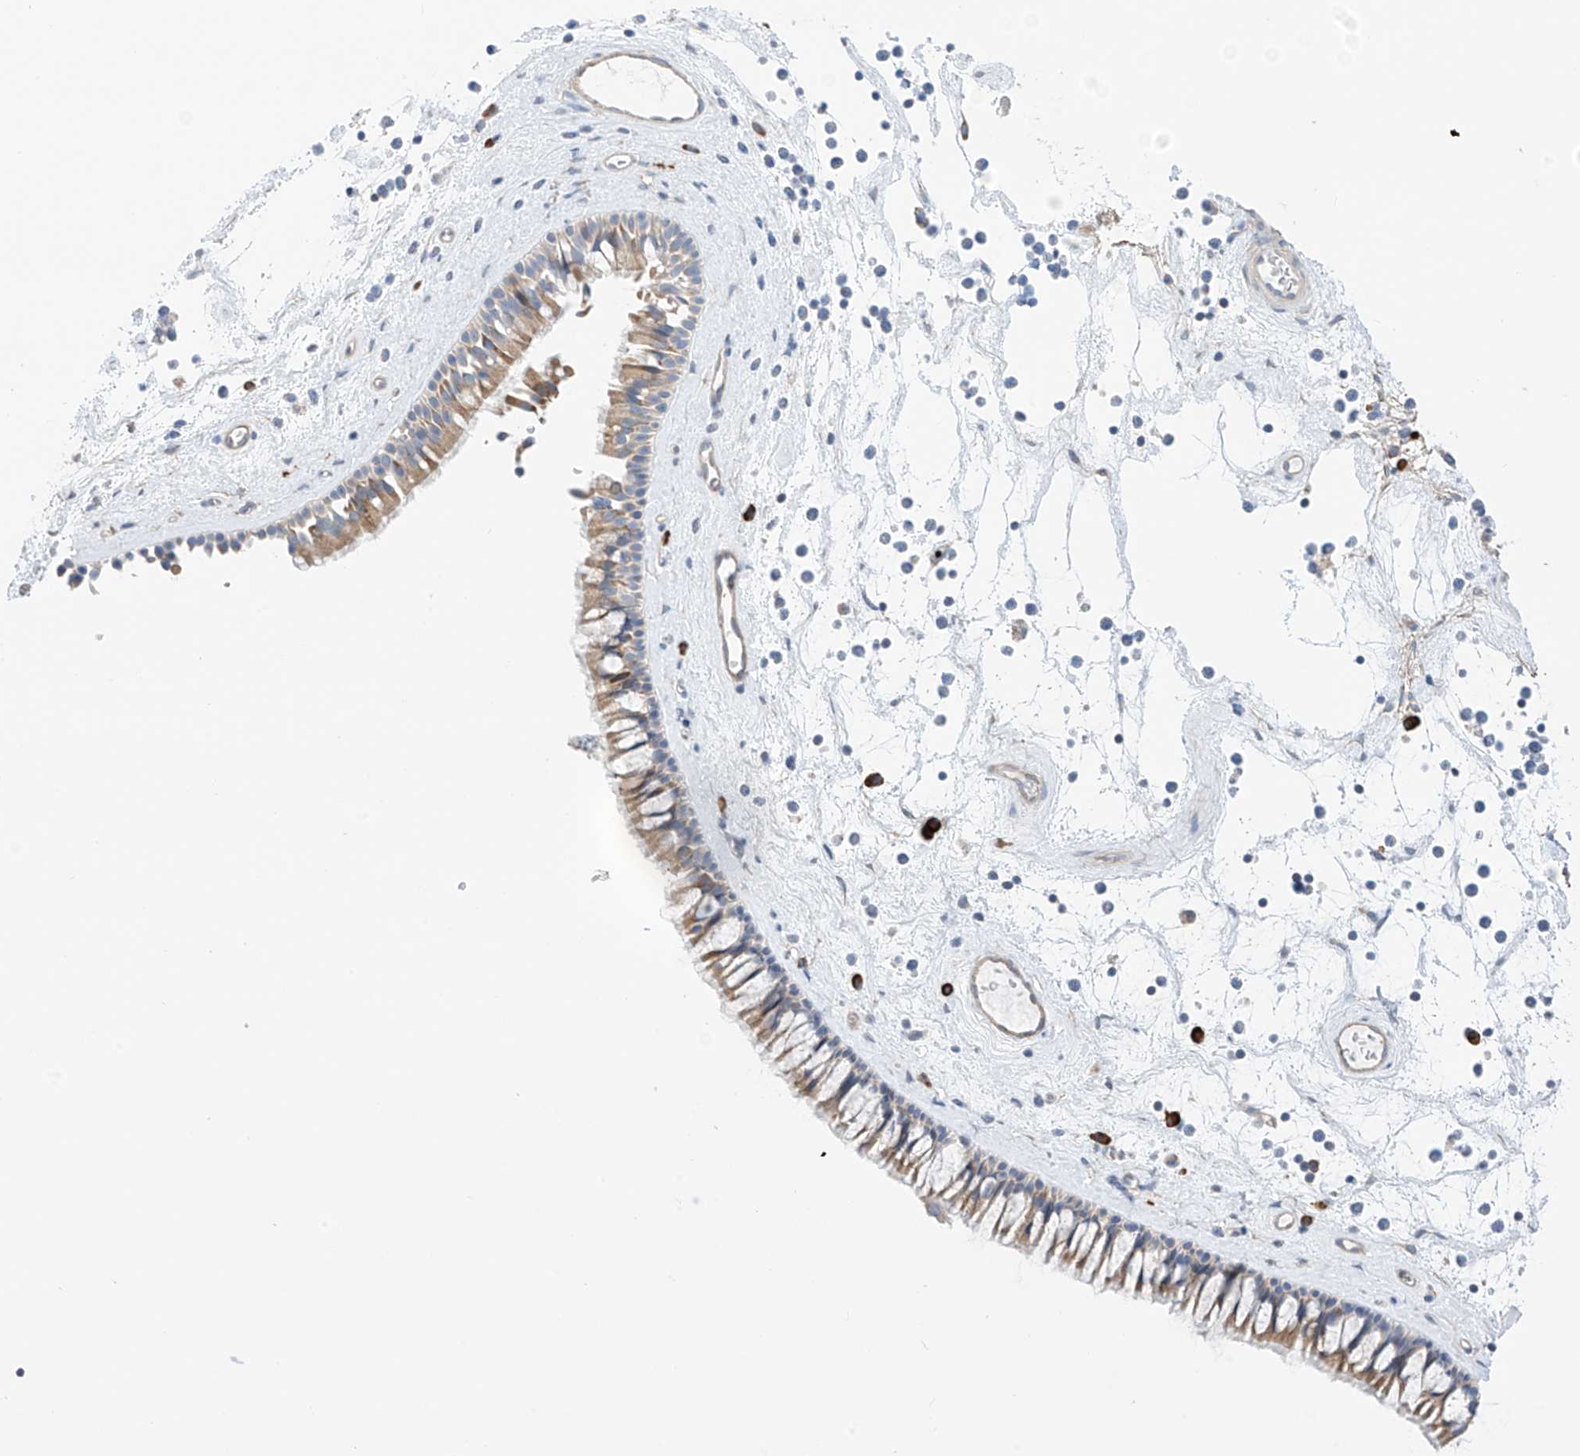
{"staining": {"intensity": "moderate", "quantity": "25%-75%", "location": "cytoplasmic/membranous"}, "tissue": "nasopharynx", "cell_type": "Respiratory epithelial cells", "image_type": "normal", "snomed": [{"axis": "morphology", "description": "Normal tissue, NOS"}, {"axis": "topography", "description": "Nasopharynx"}], "caption": "High-power microscopy captured an immunohistochemistry micrograph of normal nasopharynx, revealing moderate cytoplasmic/membranous expression in approximately 25%-75% of respiratory epithelial cells. The staining was performed using DAB to visualize the protein expression in brown, while the nuclei were stained in blue with hematoxylin (Magnification: 20x).", "gene": "REC8", "patient": {"sex": "male", "age": 64}}